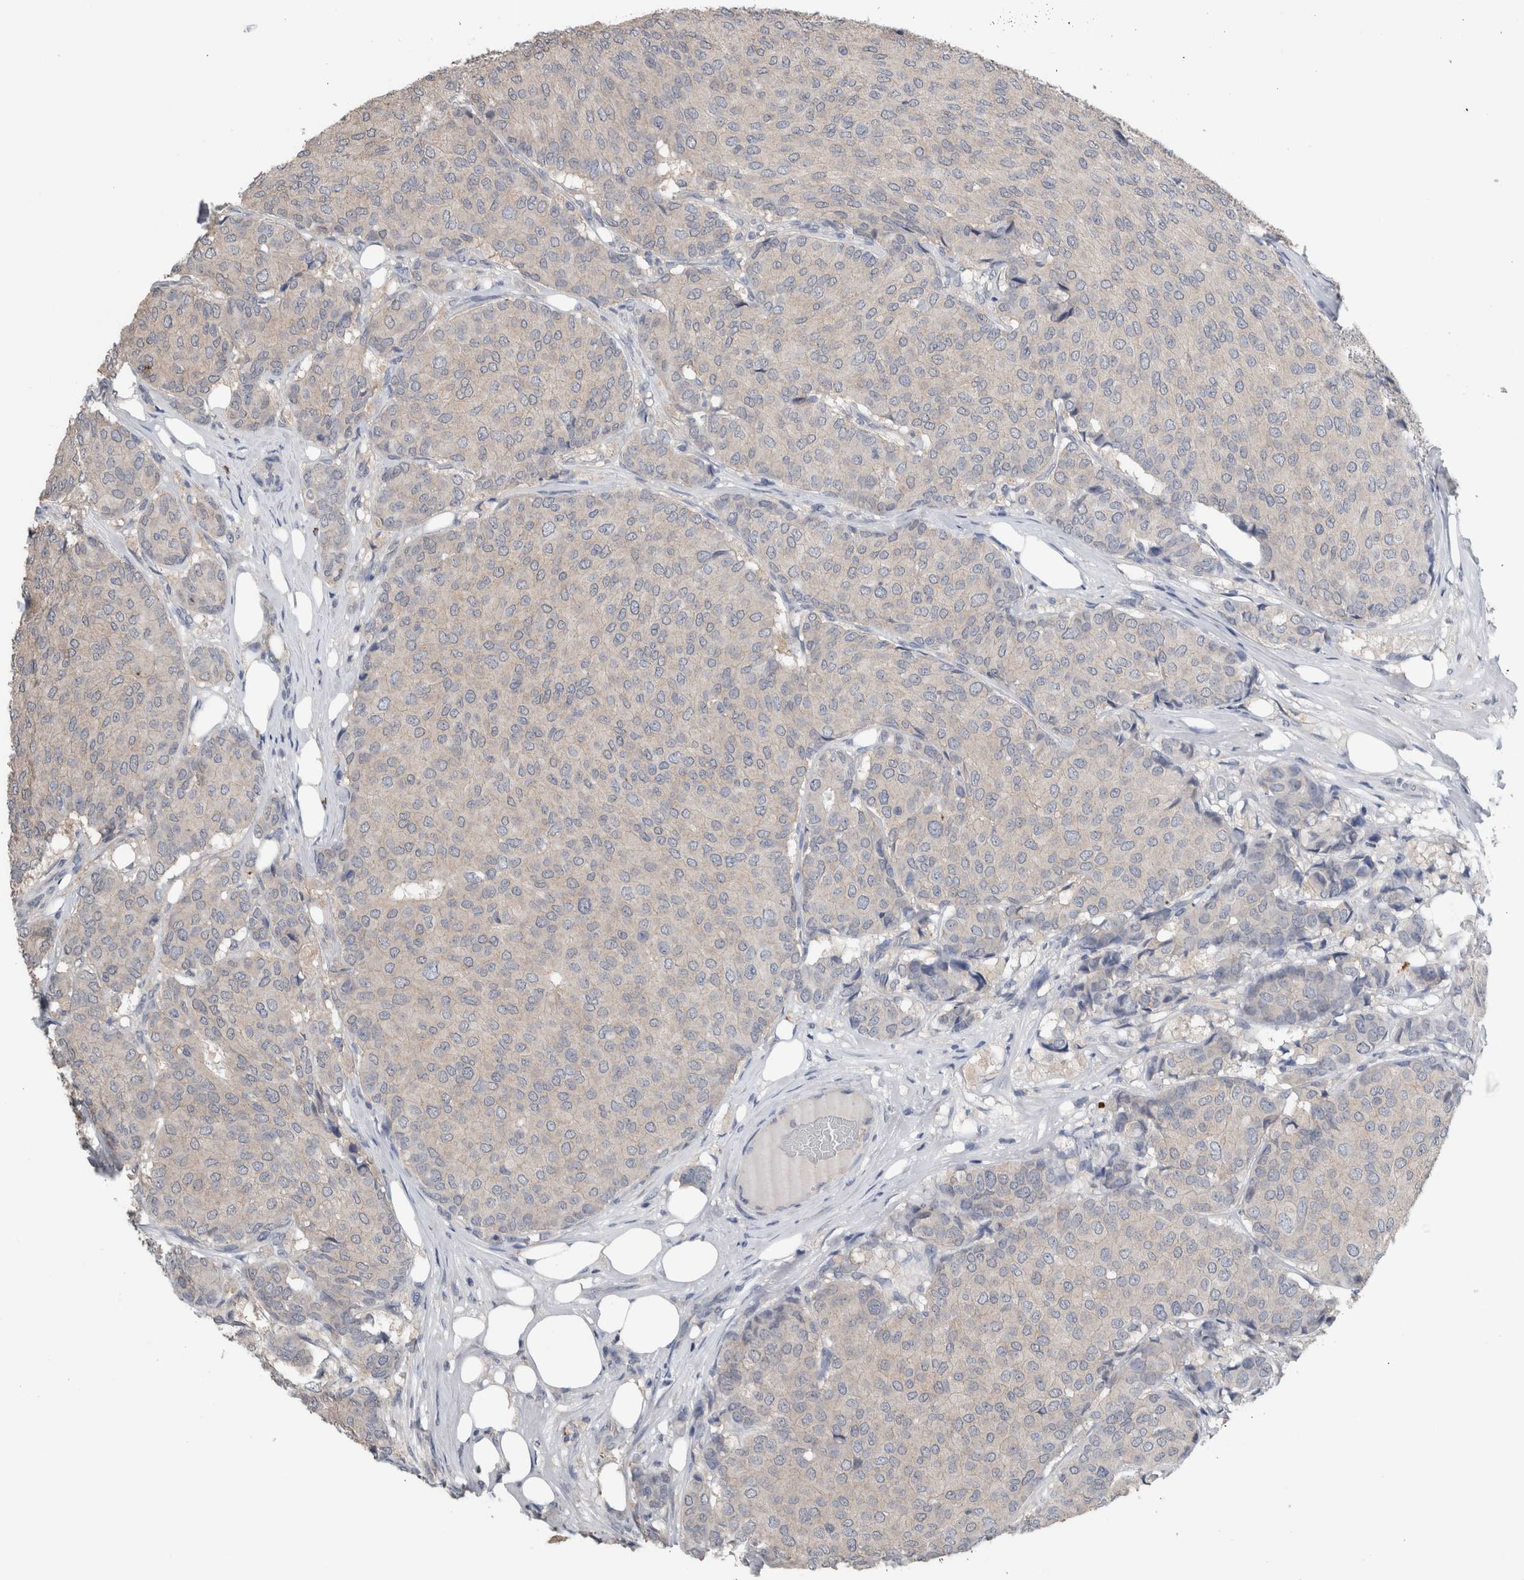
{"staining": {"intensity": "negative", "quantity": "none", "location": "none"}, "tissue": "breast cancer", "cell_type": "Tumor cells", "image_type": "cancer", "snomed": [{"axis": "morphology", "description": "Duct carcinoma"}, {"axis": "topography", "description": "Breast"}], "caption": "Tumor cells are negative for protein expression in human infiltrating ductal carcinoma (breast).", "gene": "CRNN", "patient": {"sex": "female", "age": 75}}